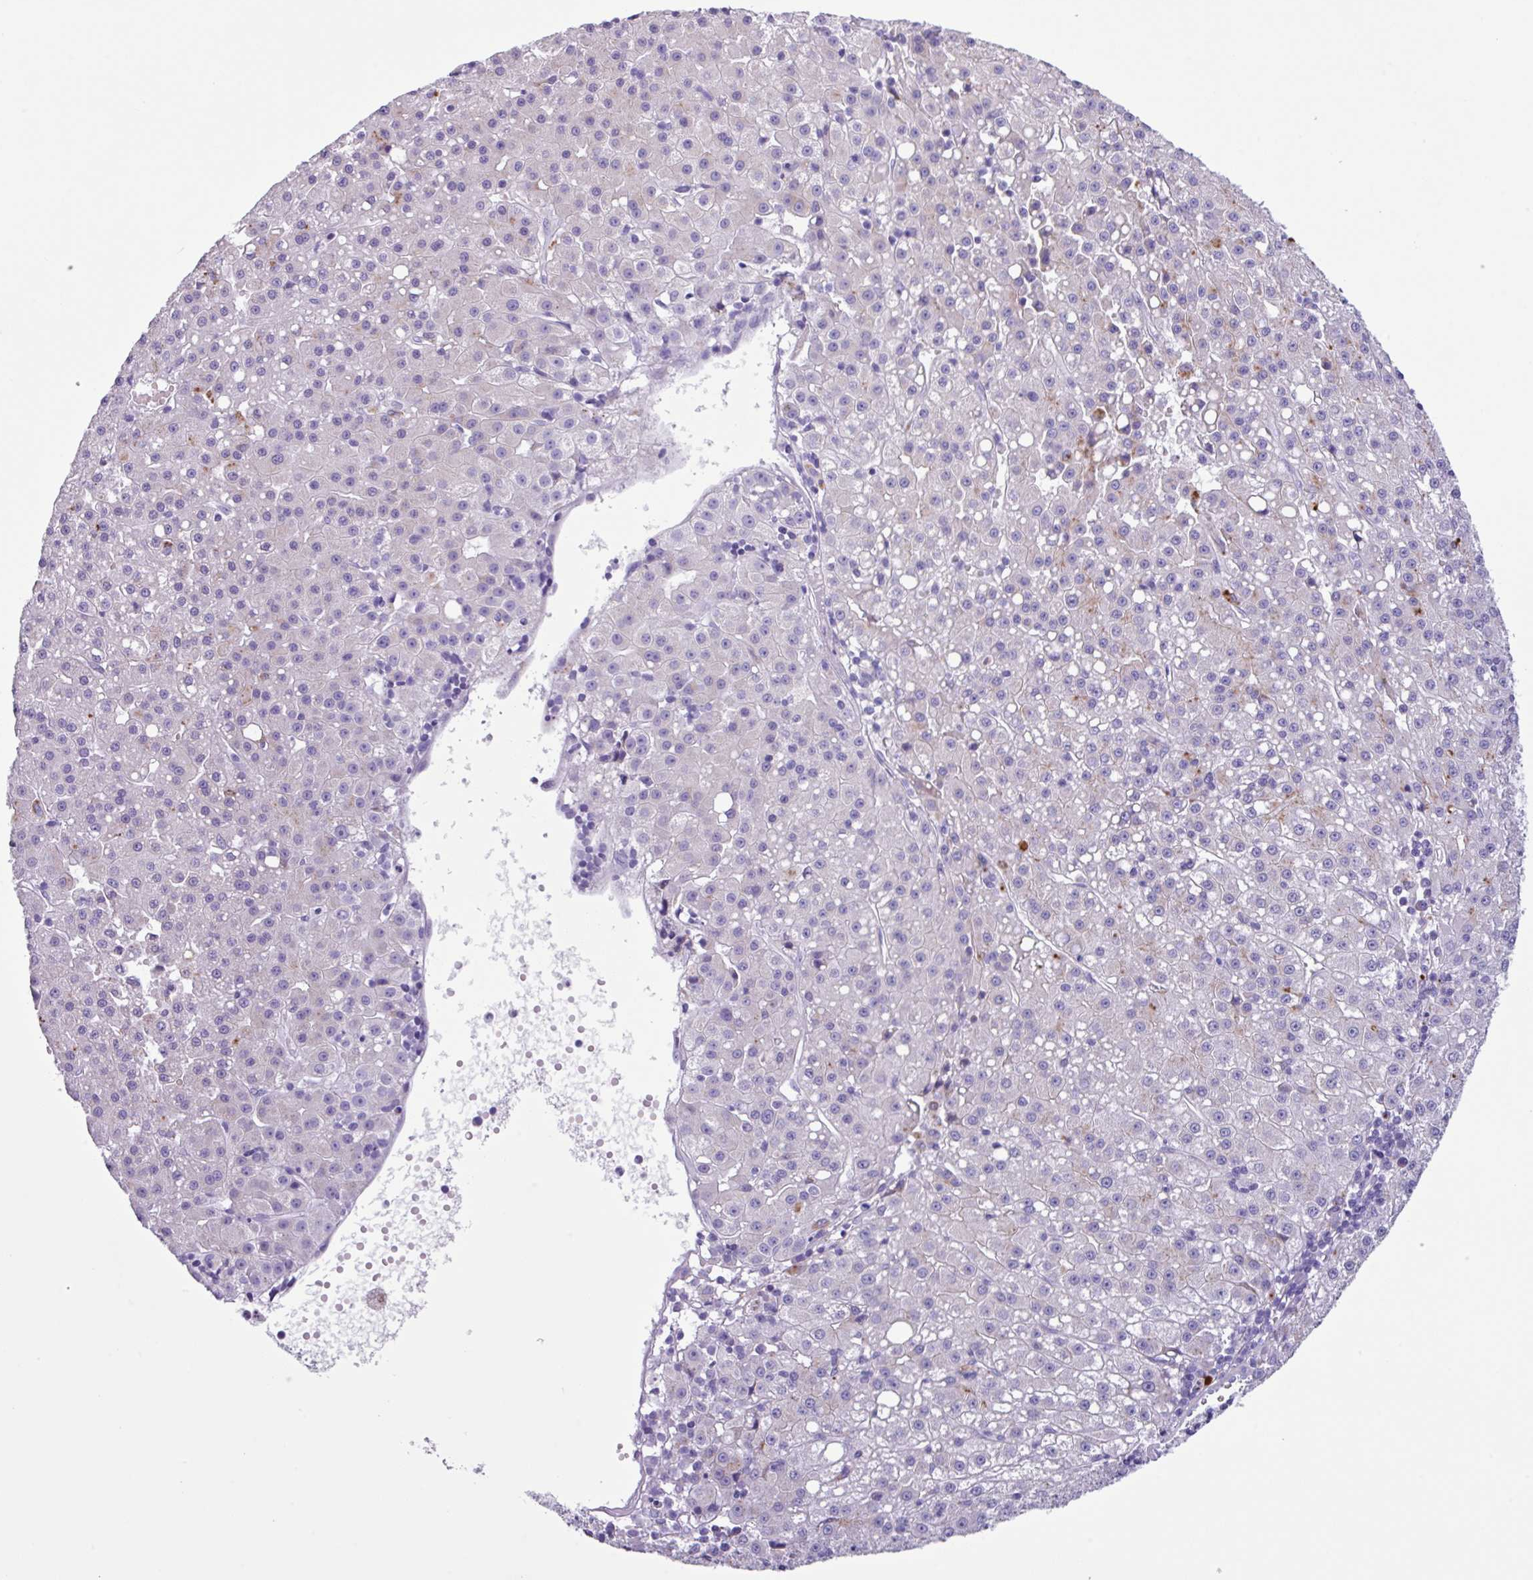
{"staining": {"intensity": "negative", "quantity": "none", "location": "none"}, "tissue": "liver cancer", "cell_type": "Tumor cells", "image_type": "cancer", "snomed": [{"axis": "morphology", "description": "Carcinoma, Hepatocellular, NOS"}, {"axis": "topography", "description": "Liver"}], "caption": "Liver cancer stained for a protein using immunohistochemistry (IHC) displays no positivity tumor cells.", "gene": "AGO3", "patient": {"sex": "male", "age": 76}}